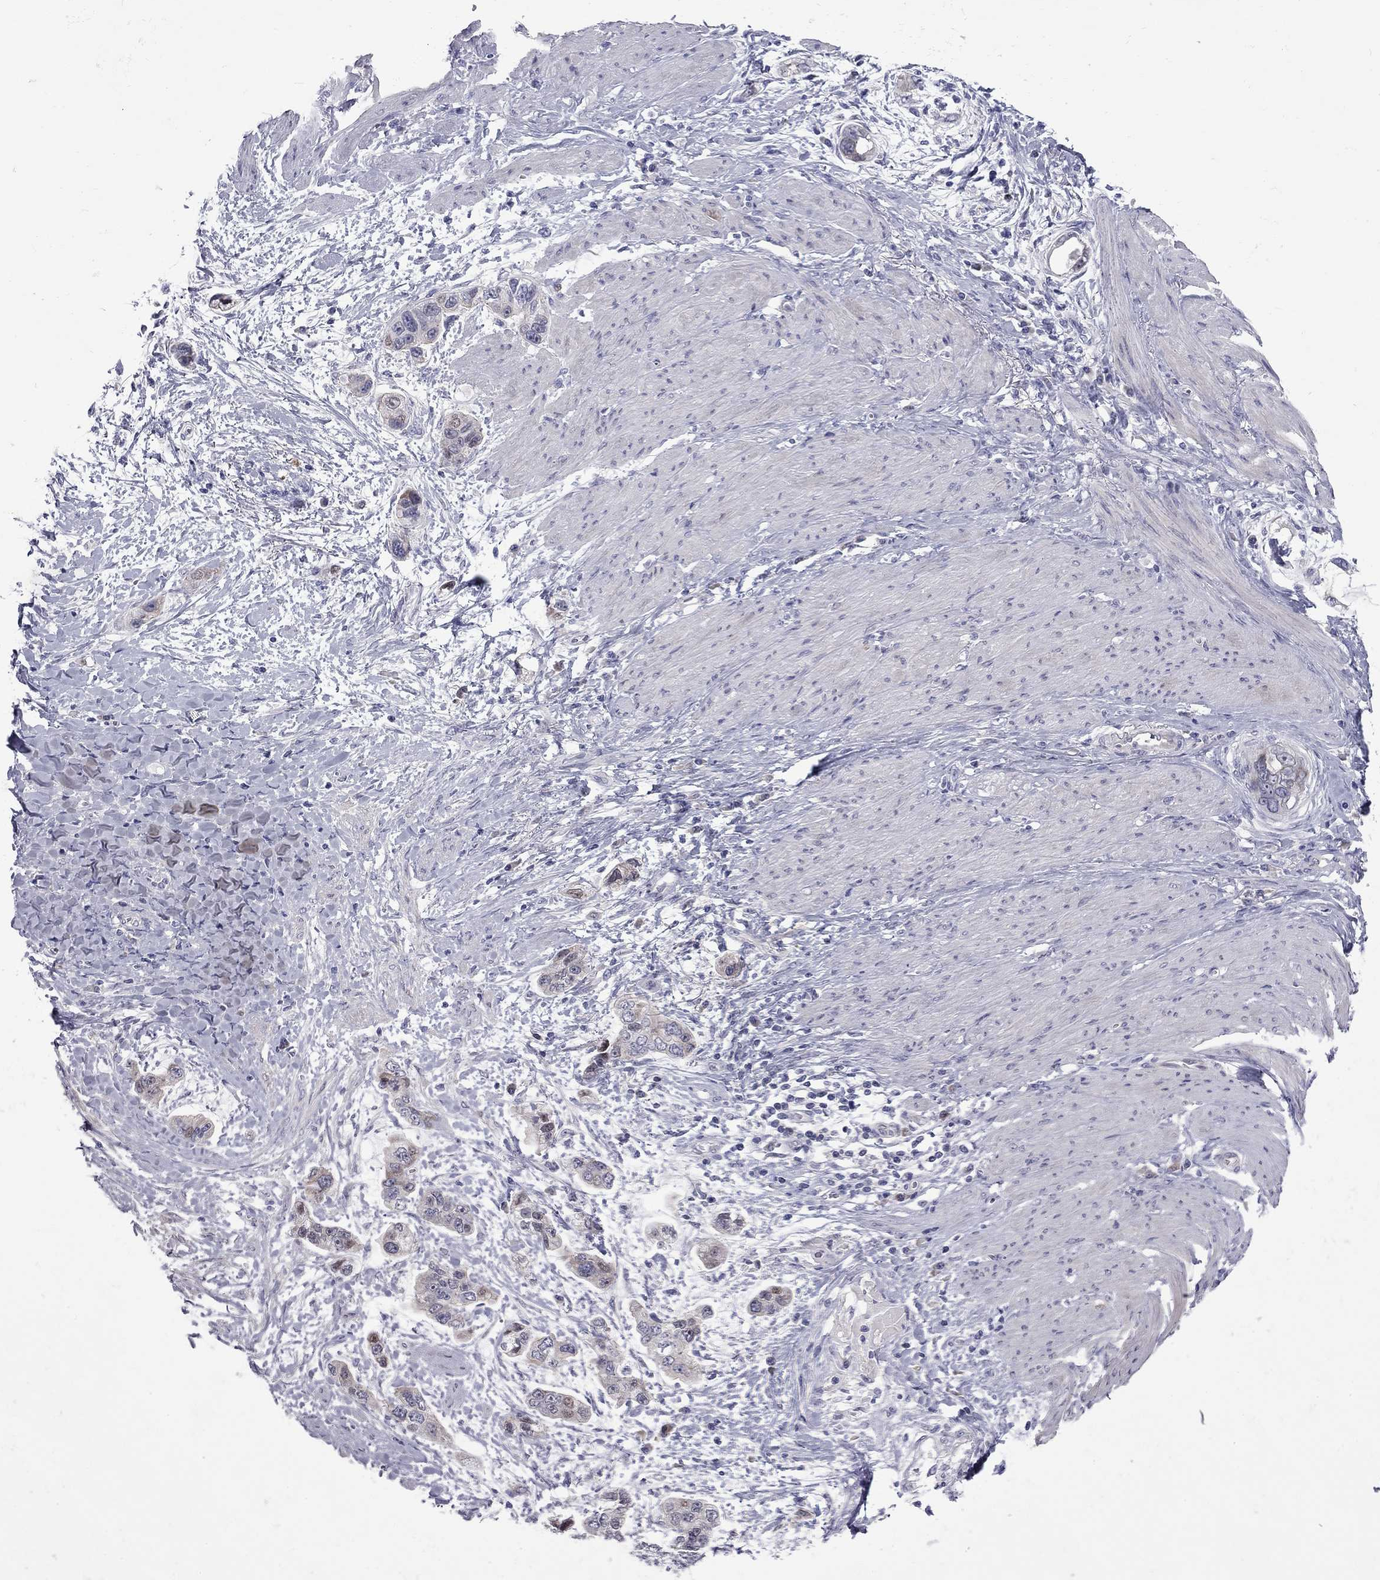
{"staining": {"intensity": "moderate", "quantity": "<25%", "location": "cytoplasmic/membranous"}, "tissue": "stomach cancer", "cell_type": "Tumor cells", "image_type": "cancer", "snomed": [{"axis": "morphology", "description": "Adenocarcinoma, NOS"}, {"axis": "topography", "description": "Stomach, lower"}], "caption": "Stomach cancer stained with DAB immunohistochemistry demonstrates low levels of moderate cytoplasmic/membranous positivity in about <25% of tumor cells.", "gene": "NRARP", "patient": {"sex": "female", "age": 93}}